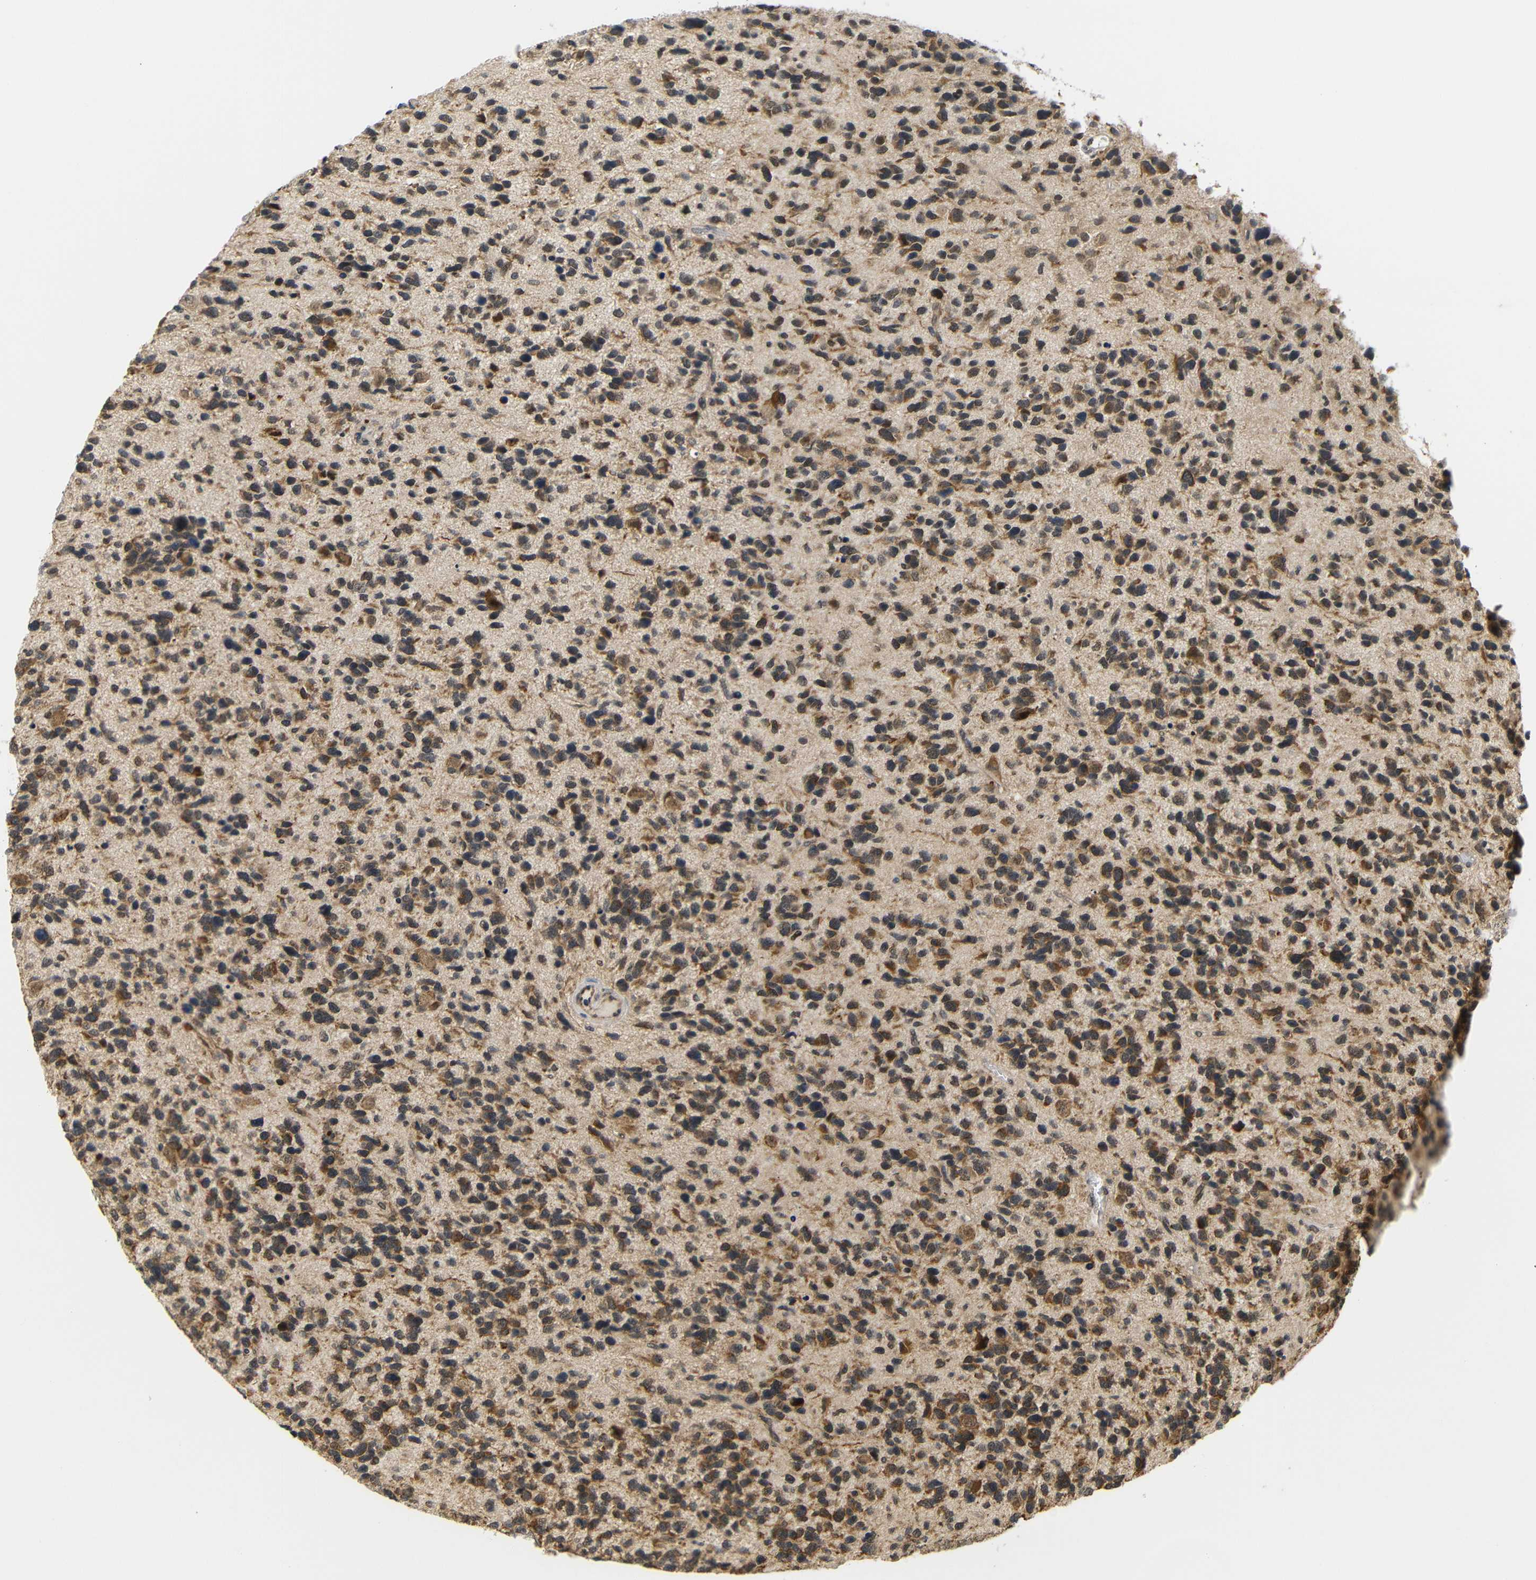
{"staining": {"intensity": "moderate", "quantity": ">75%", "location": "cytoplasmic/membranous"}, "tissue": "glioma", "cell_type": "Tumor cells", "image_type": "cancer", "snomed": [{"axis": "morphology", "description": "Glioma, malignant, High grade"}, {"axis": "topography", "description": "Brain"}], "caption": "This micrograph displays glioma stained with immunohistochemistry (IHC) to label a protein in brown. The cytoplasmic/membranous of tumor cells show moderate positivity for the protein. Nuclei are counter-stained blue.", "gene": "GJA5", "patient": {"sex": "female", "age": 58}}